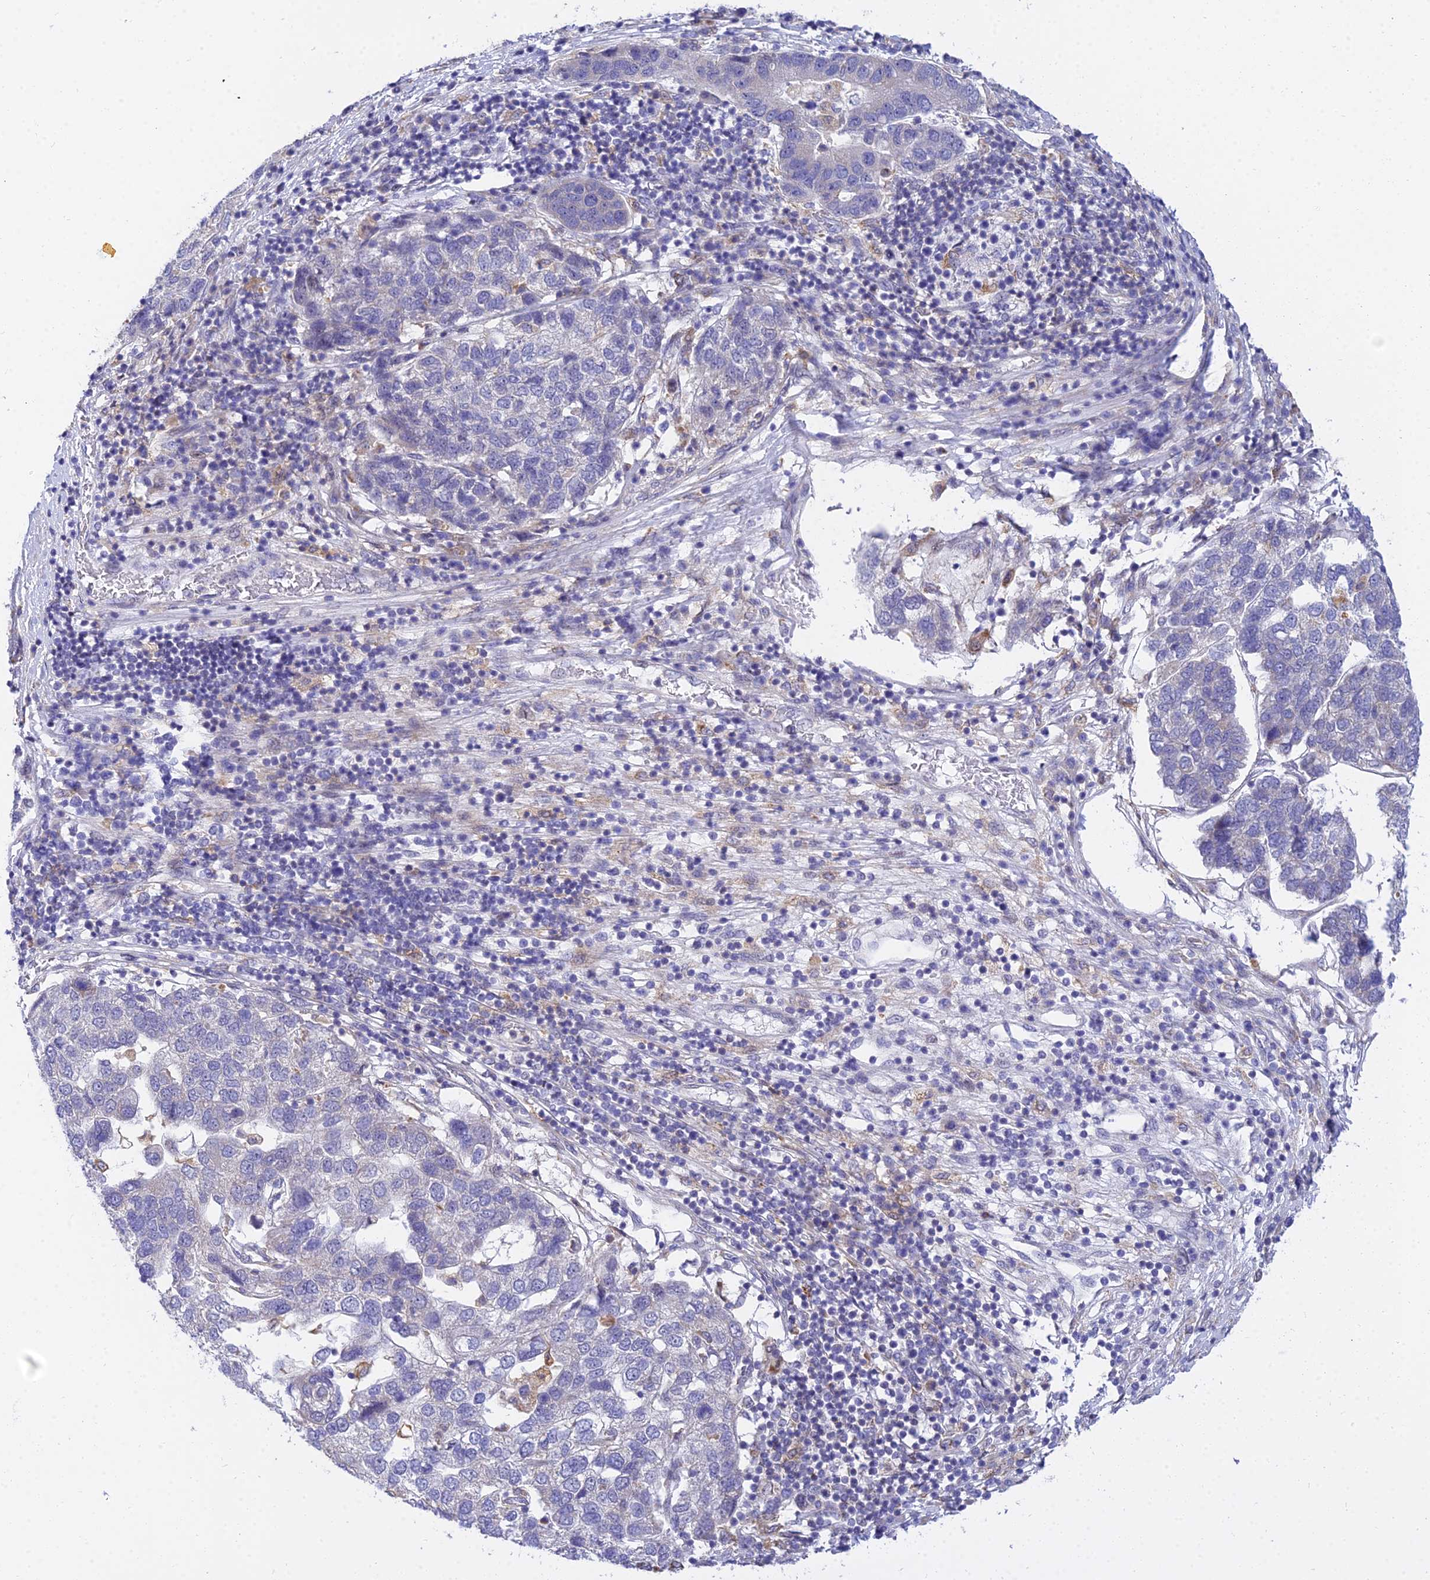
{"staining": {"intensity": "negative", "quantity": "none", "location": "none"}, "tissue": "pancreatic cancer", "cell_type": "Tumor cells", "image_type": "cancer", "snomed": [{"axis": "morphology", "description": "Adenocarcinoma, NOS"}, {"axis": "topography", "description": "Pancreas"}], "caption": "A high-resolution histopathology image shows IHC staining of pancreatic cancer, which exhibits no significant staining in tumor cells.", "gene": "ARL8B", "patient": {"sex": "female", "age": 61}}